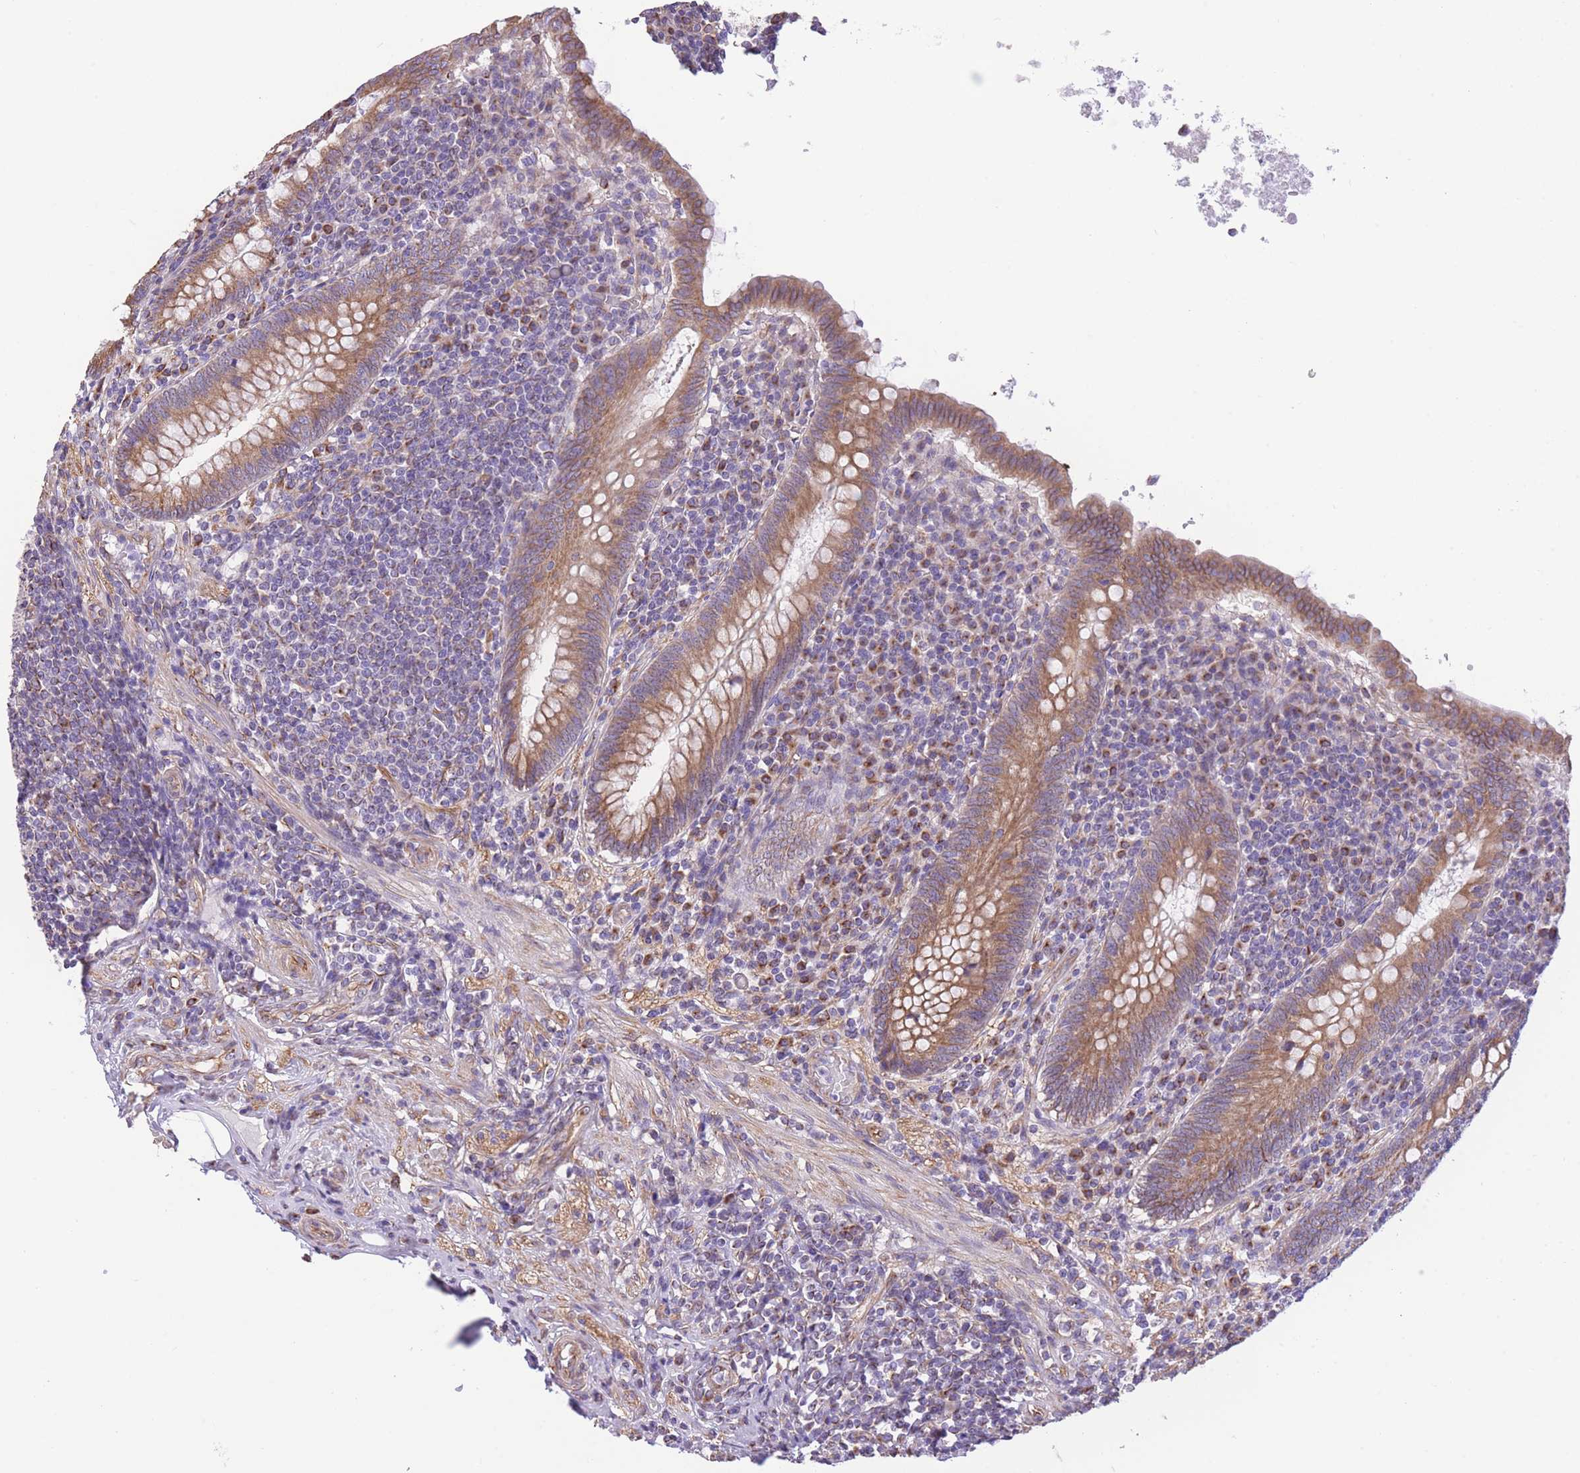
{"staining": {"intensity": "moderate", "quantity": ">75%", "location": "cytoplasmic/membranous"}, "tissue": "appendix", "cell_type": "Glandular cells", "image_type": "normal", "snomed": [{"axis": "morphology", "description": "Normal tissue, NOS"}, {"axis": "topography", "description": "Appendix"}], "caption": "This histopathology image shows IHC staining of unremarkable human appendix, with medium moderate cytoplasmic/membranous staining in about >75% of glandular cells.", "gene": "RHOU", "patient": {"sex": "male", "age": 83}}